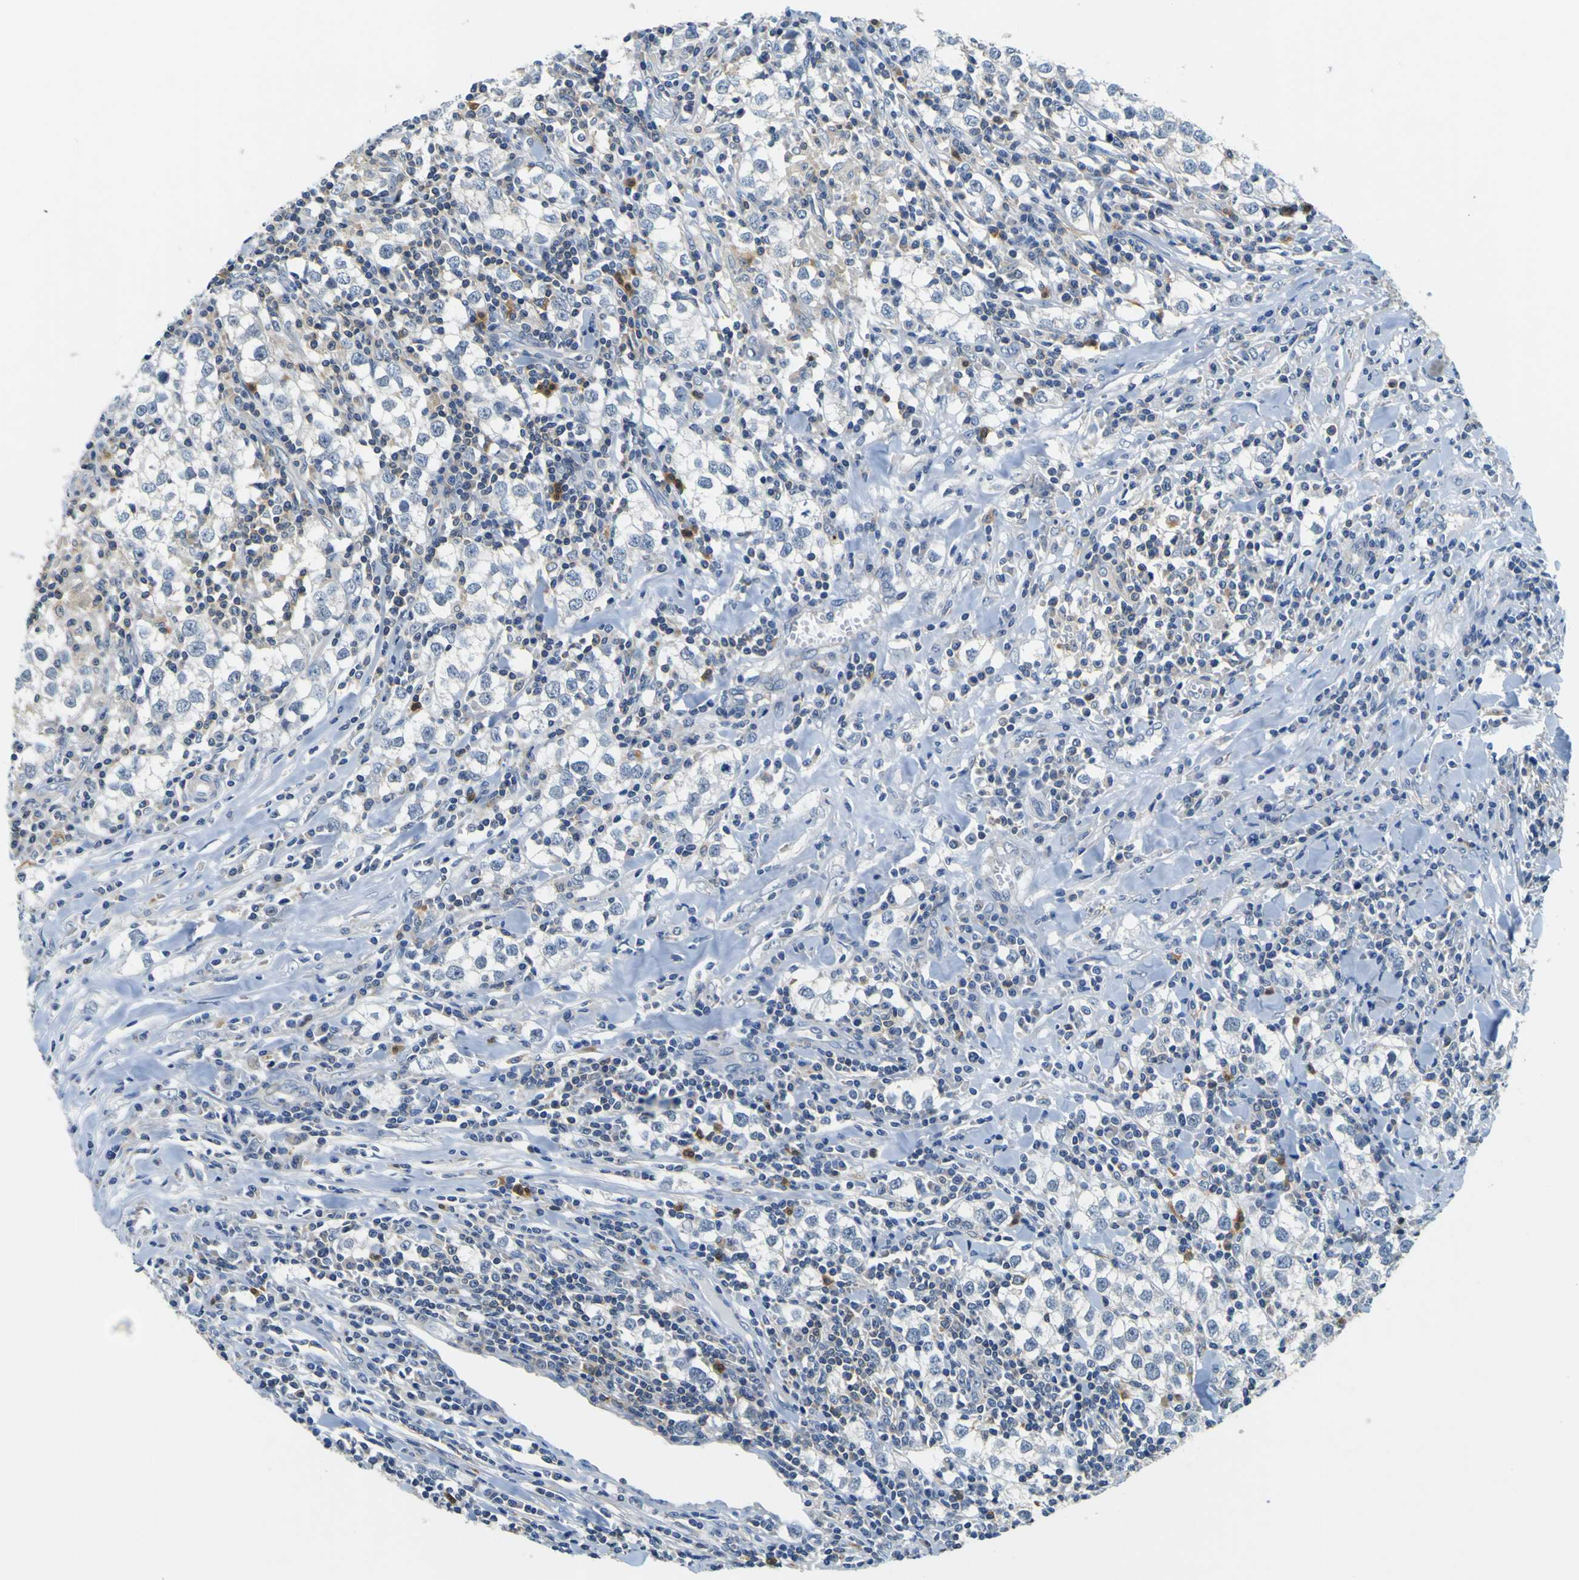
{"staining": {"intensity": "weak", "quantity": "<25%", "location": "cytoplasmic/membranous"}, "tissue": "testis cancer", "cell_type": "Tumor cells", "image_type": "cancer", "snomed": [{"axis": "morphology", "description": "Seminoma, NOS"}, {"axis": "morphology", "description": "Carcinoma, Embryonal, NOS"}, {"axis": "topography", "description": "Testis"}], "caption": "IHC micrograph of human testis cancer stained for a protein (brown), which exhibits no staining in tumor cells. Nuclei are stained in blue.", "gene": "TNIK", "patient": {"sex": "male", "age": 36}}